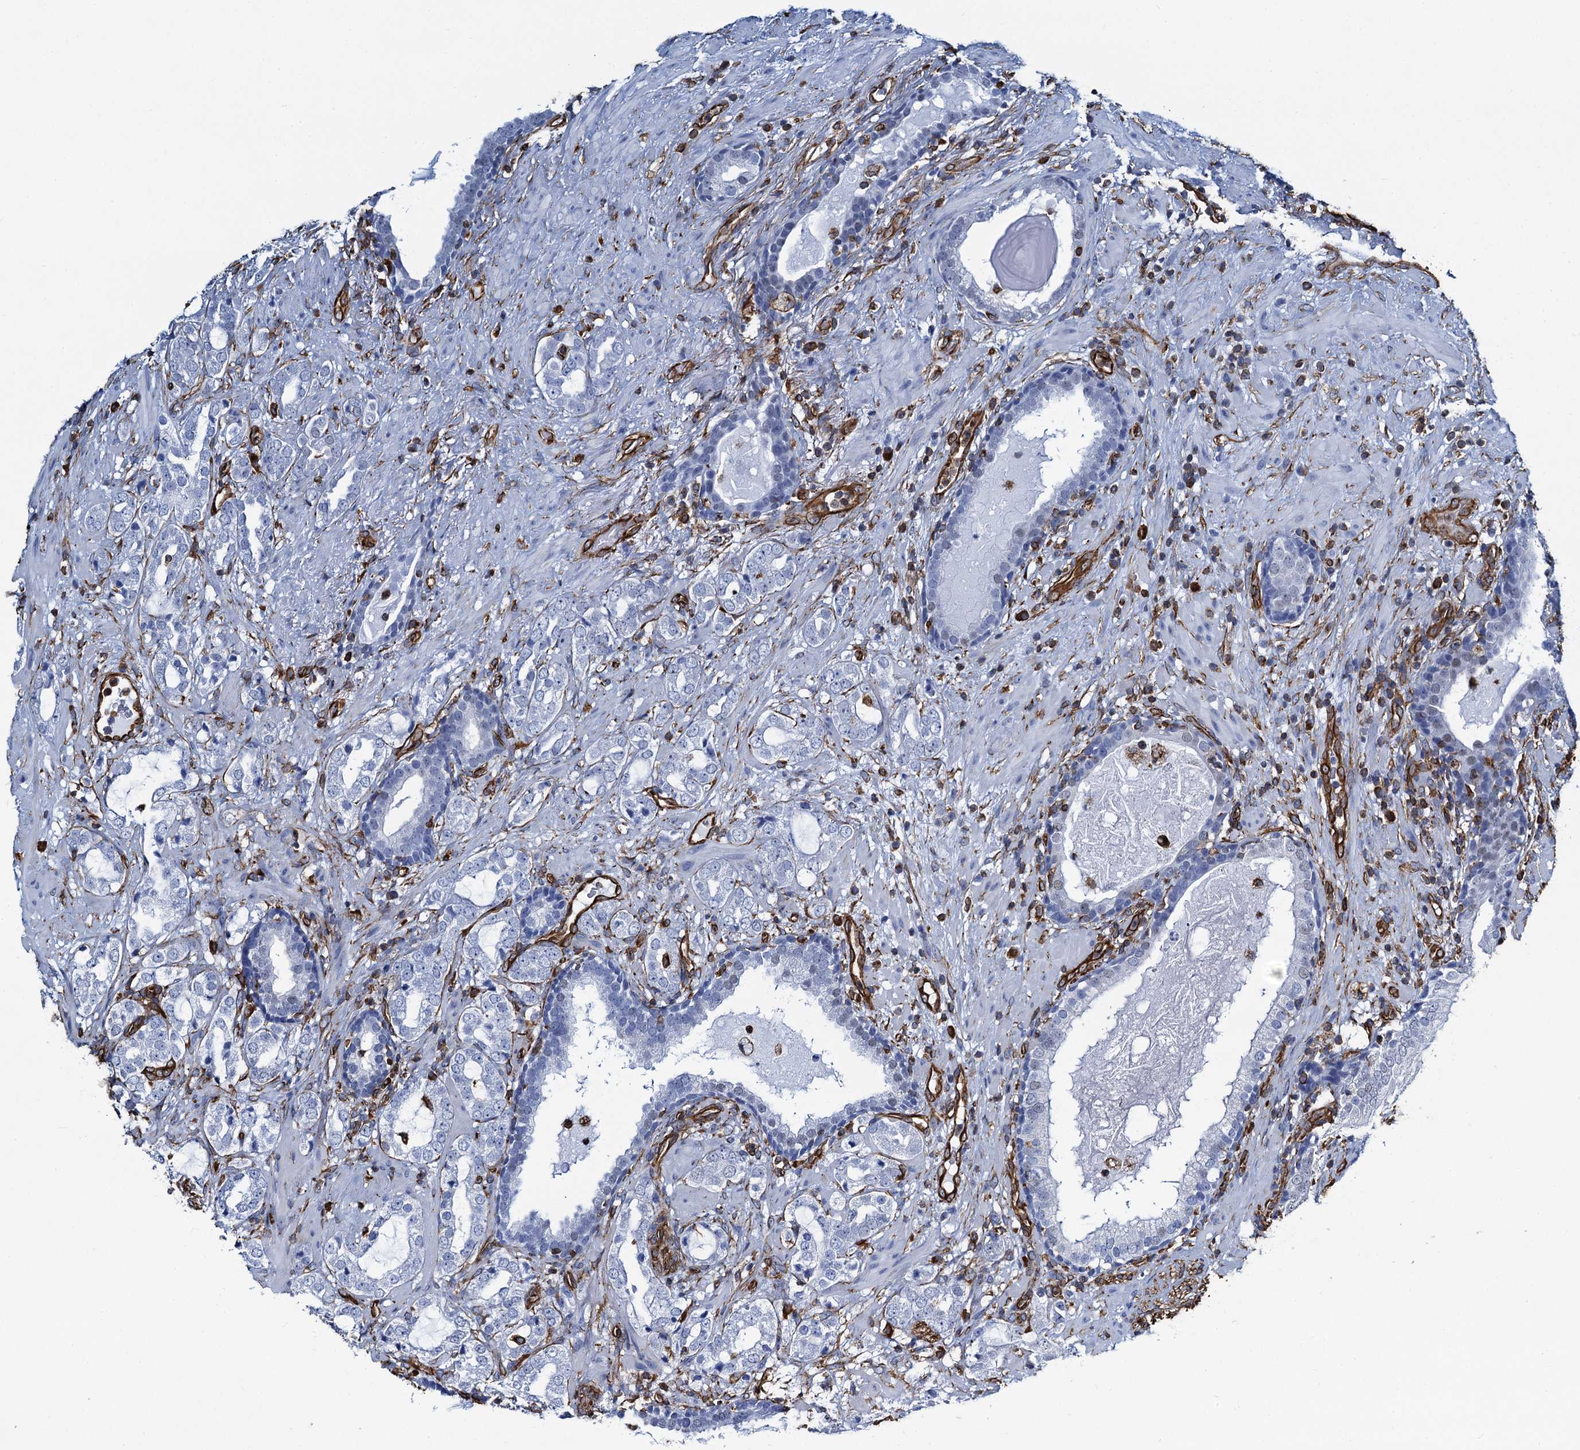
{"staining": {"intensity": "negative", "quantity": "none", "location": "none"}, "tissue": "prostate cancer", "cell_type": "Tumor cells", "image_type": "cancer", "snomed": [{"axis": "morphology", "description": "Adenocarcinoma, High grade"}, {"axis": "topography", "description": "Prostate"}], "caption": "An image of prostate cancer (adenocarcinoma (high-grade)) stained for a protein displays no brown staining in tumor cells.", "gene": "PGM2", "patient": {"sex": "male", "age": 64}}